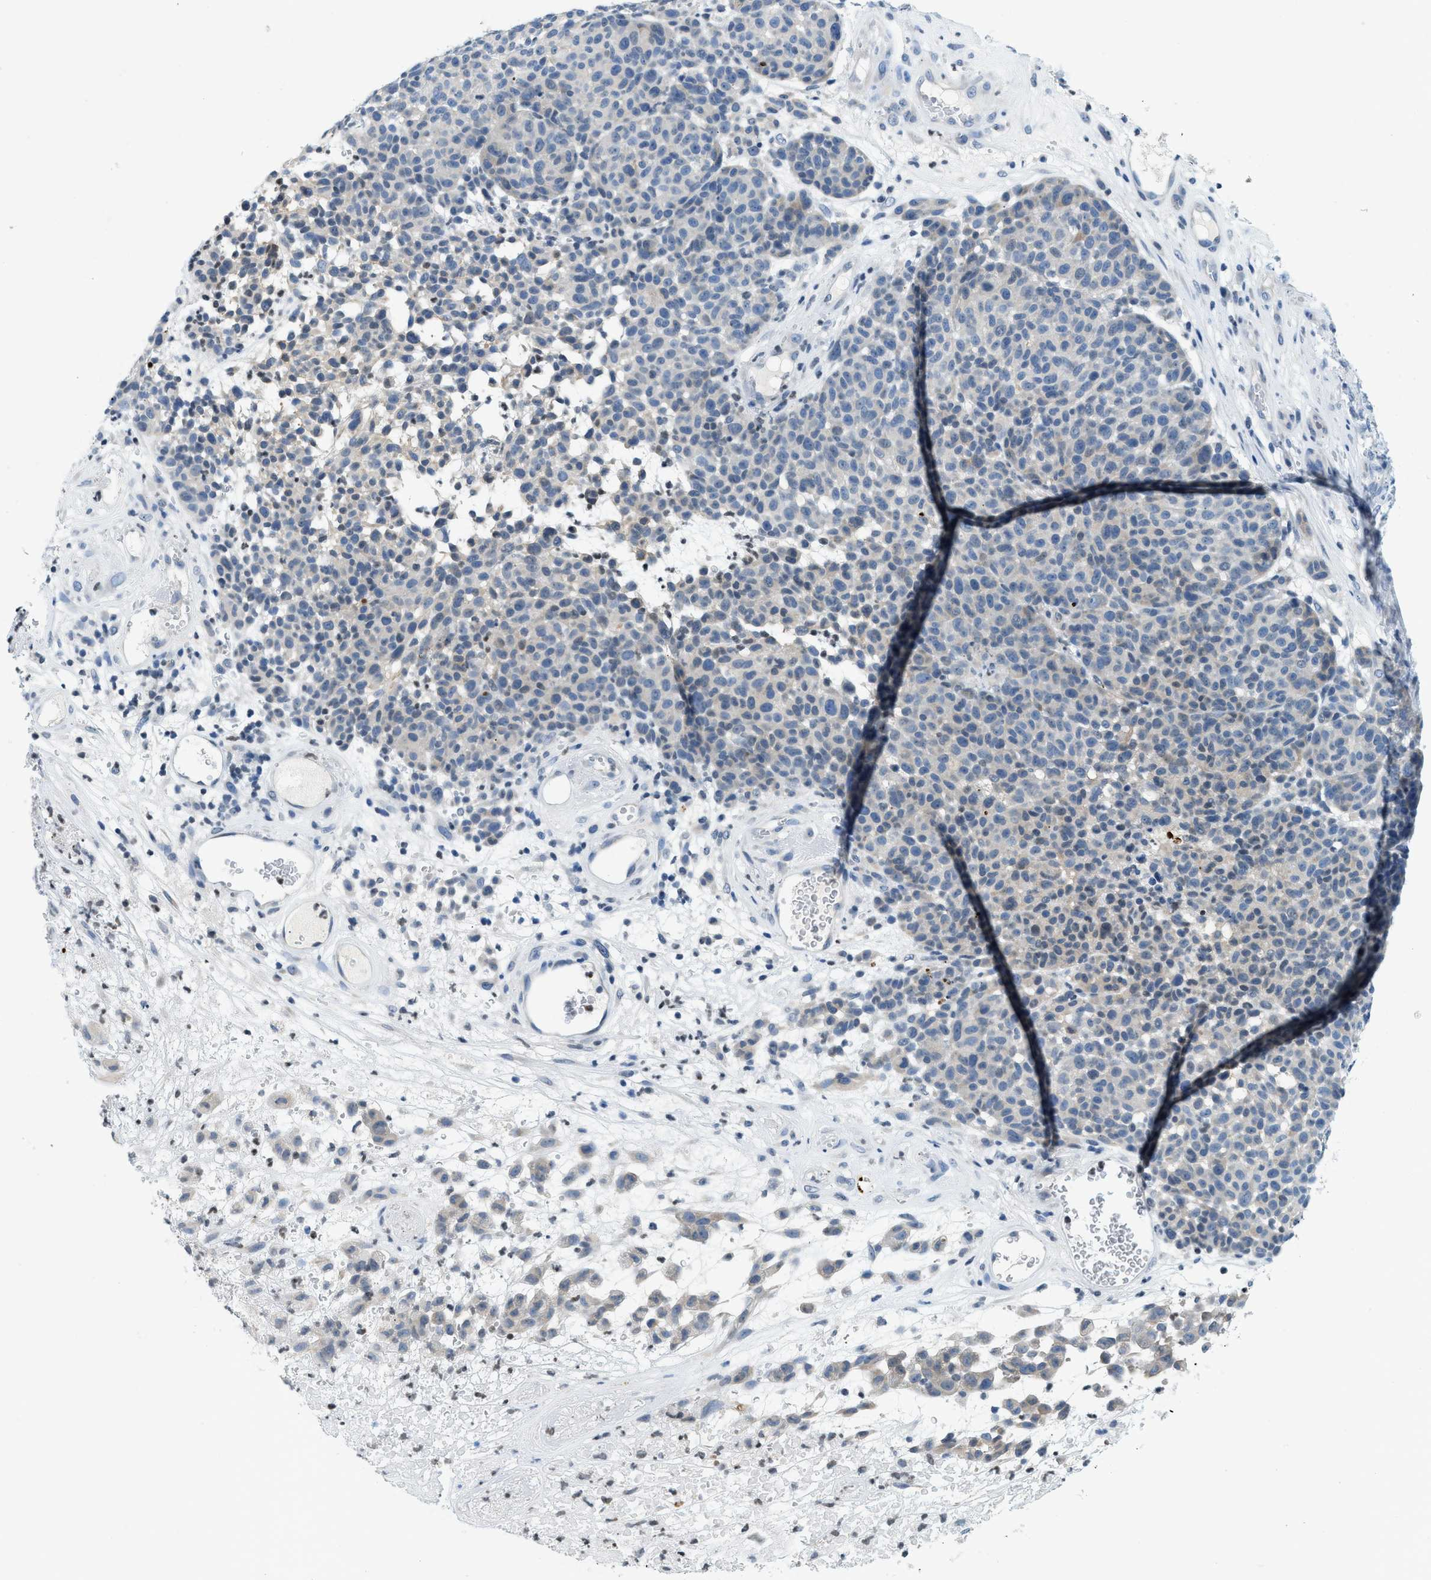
{"staining": {"intensity": "negative", "quantity": "none", "location": "none"}, "tissue": "melanoma", "cell_type": "Tumor cells", "image_type": "cancer", "snomed": [{"axis": "morphology", "description": "Malignant melanoma, NOS"}, {"axis": "topography", "description": "Skin"}], "caption": "IHC of human melanoma exhibits no staining in tumor cells.", "gene": "UVRAG", "patient": {"sex": "male", "age": 59}}